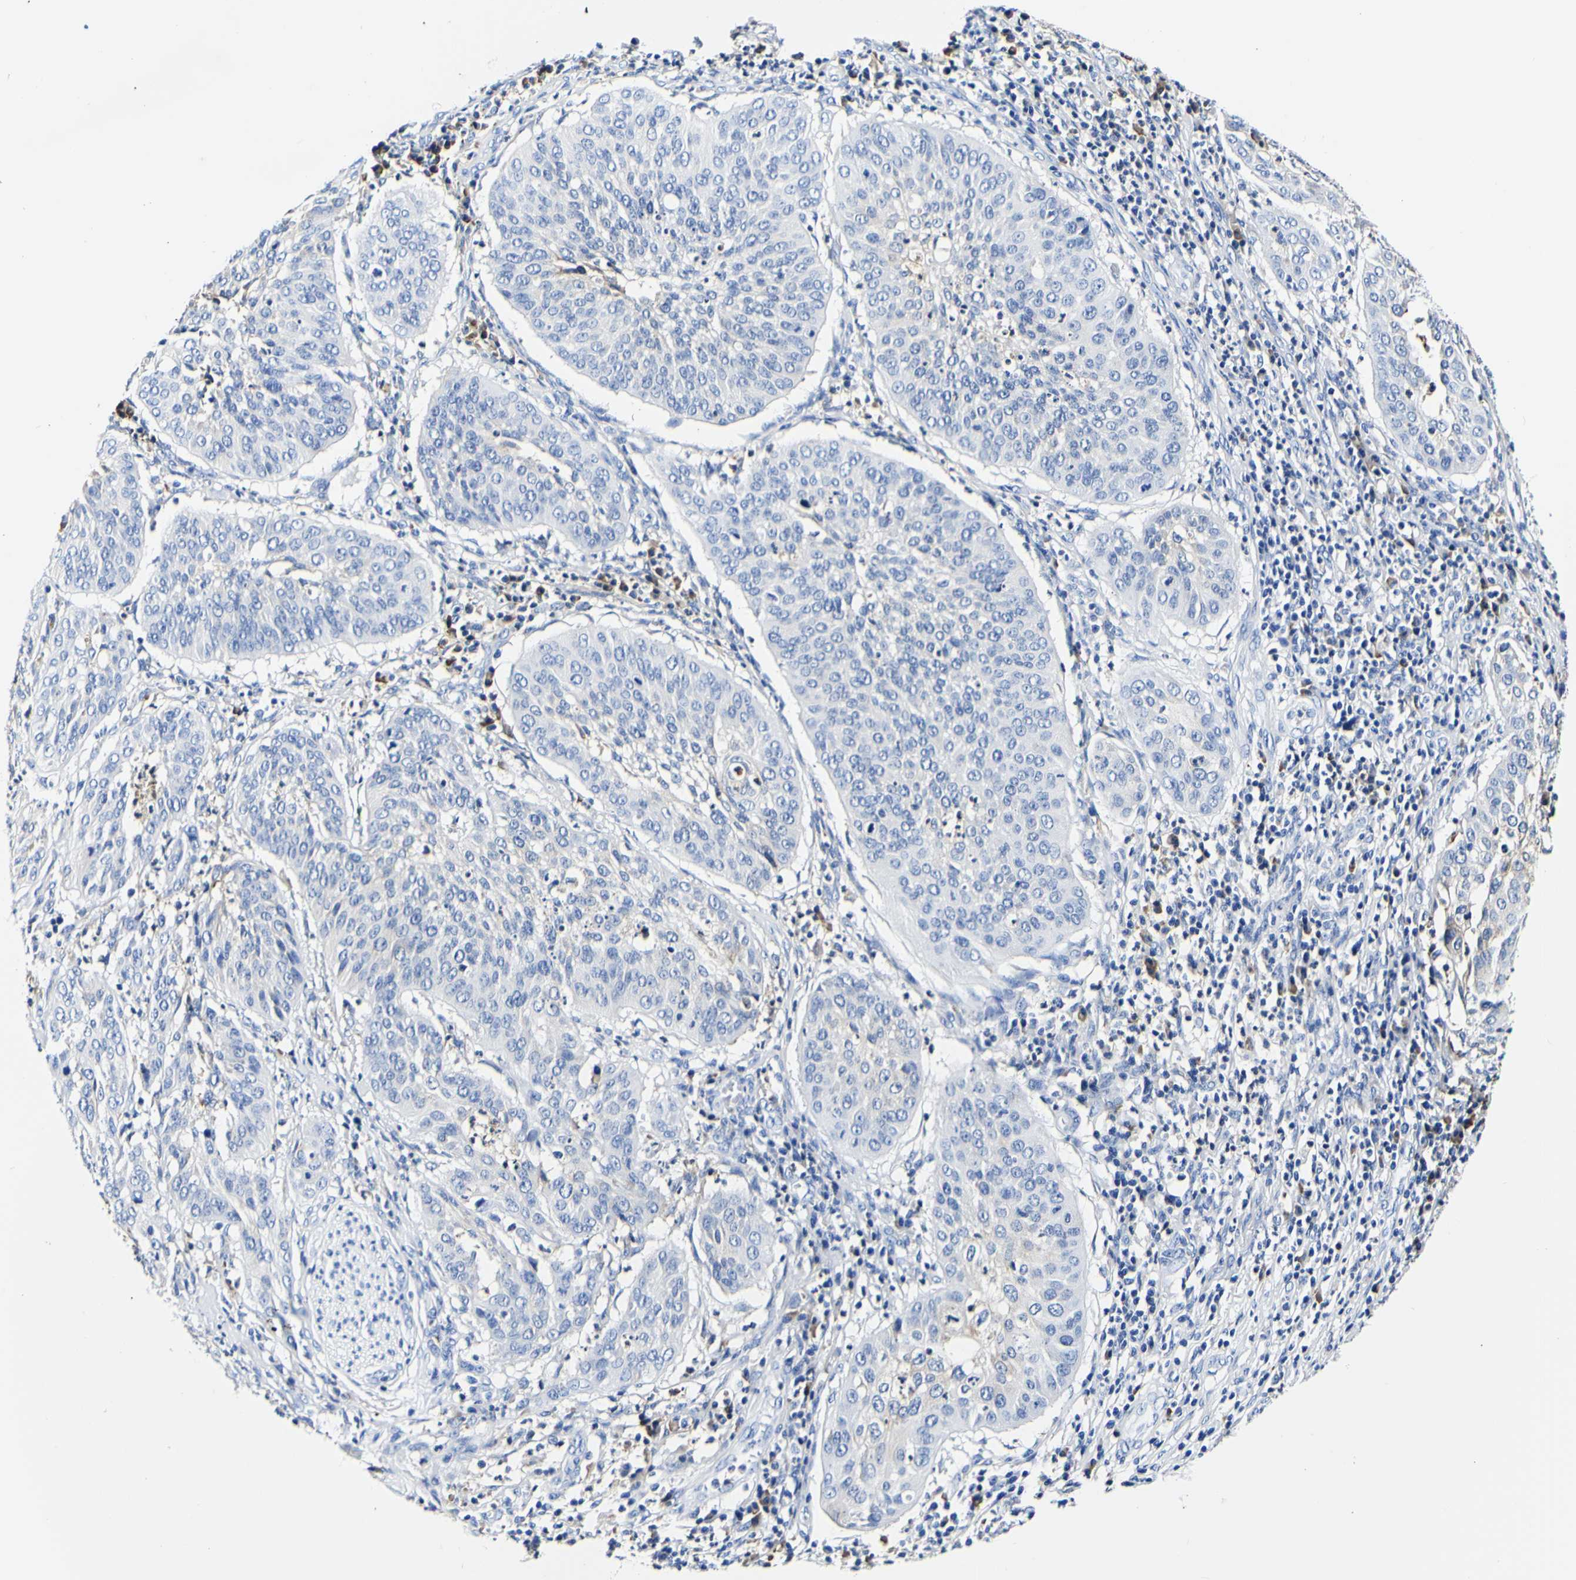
{"staining": {"intensity": "negative", "quantity": "none", "location": "none"}, "tissue": "cervical cancer", "cell_type": "Tumor cells", "image_type": "cancer", "snomed": [{"axis": "morphology", "description": "Normal tissue, NOS"}, {"axis": "morphology", "description": "Squamous cell carcinoma, NOS"}, {"axis": "topography", "description": "Cervix"}], "caption": "A high-resolution histopathology image shows immunohistochemistry (IHC) staining of cervical squamous cell carcinoma, which displays no significant positivity in tumor cells. (Stains: DAB (3,3'-diaminobenzidine) immunohistochemistry with hematoxylin counter stain, Microscopy: brightfield microscopy at high magnification).", "gene": "P4HB", "patient": {"sex": "female", "age": 39}}